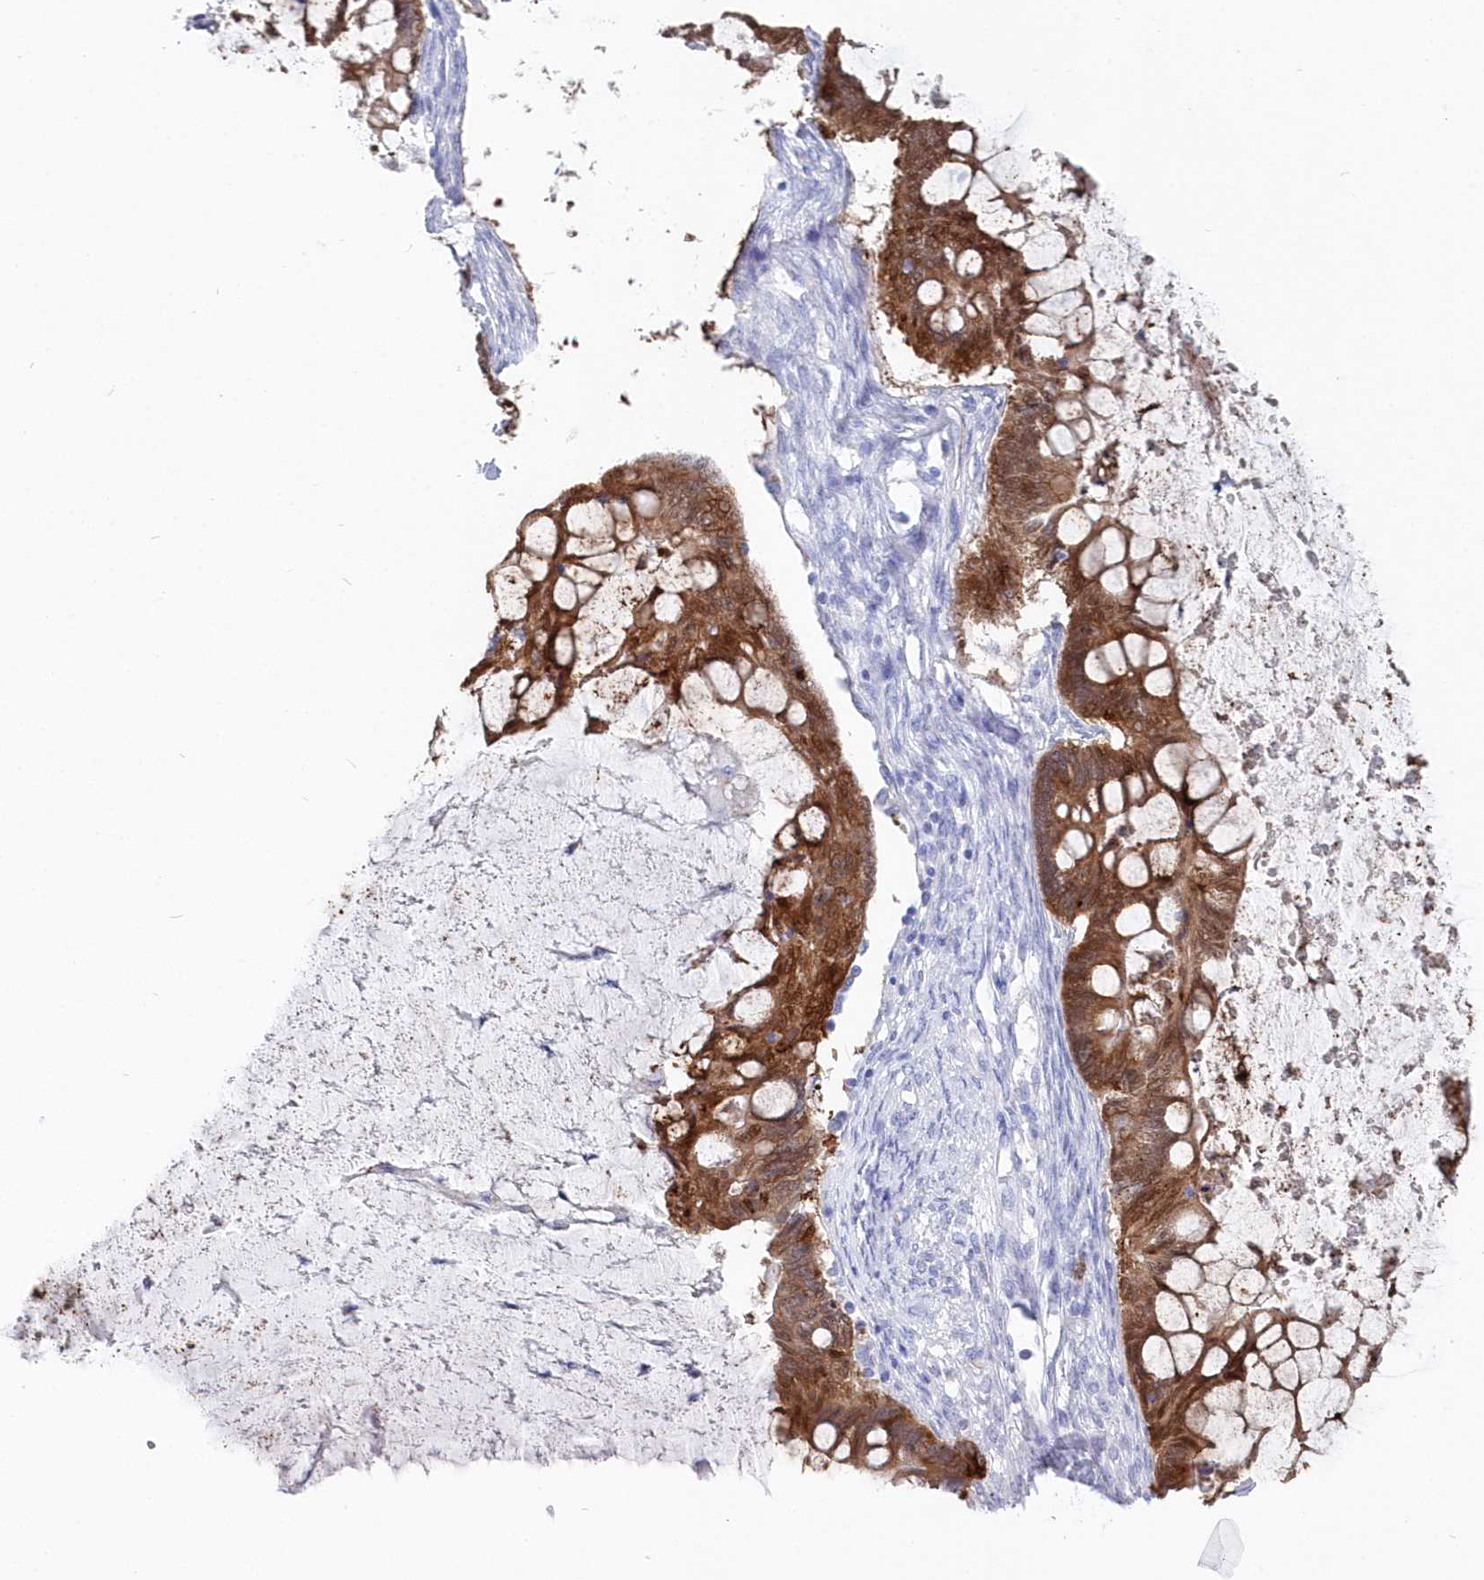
{"staining": {"intensity": "moderate", "quantity": ">75%", "location": "cytoplasmic/membranous"}, "tissue": "ovarian cancer", "cell_type": "Tumor cells", "image_type": "cancer", "snomed": [{"axis": "morphology", "description": "Cystadenocarcinoma, mucinous, NOS"}, {"axis": "topography", "description": "Ovary"}], "caption": "Immunohistochemical staining of human ovarian mucinous cystadenocarcinoma displays medium levels of moderate cytoplasmic/membranous protein positivity in about >75% of tumor cells.", "gene": "CSNK1G2", "patient": {"sex": "female", "age": 61}}